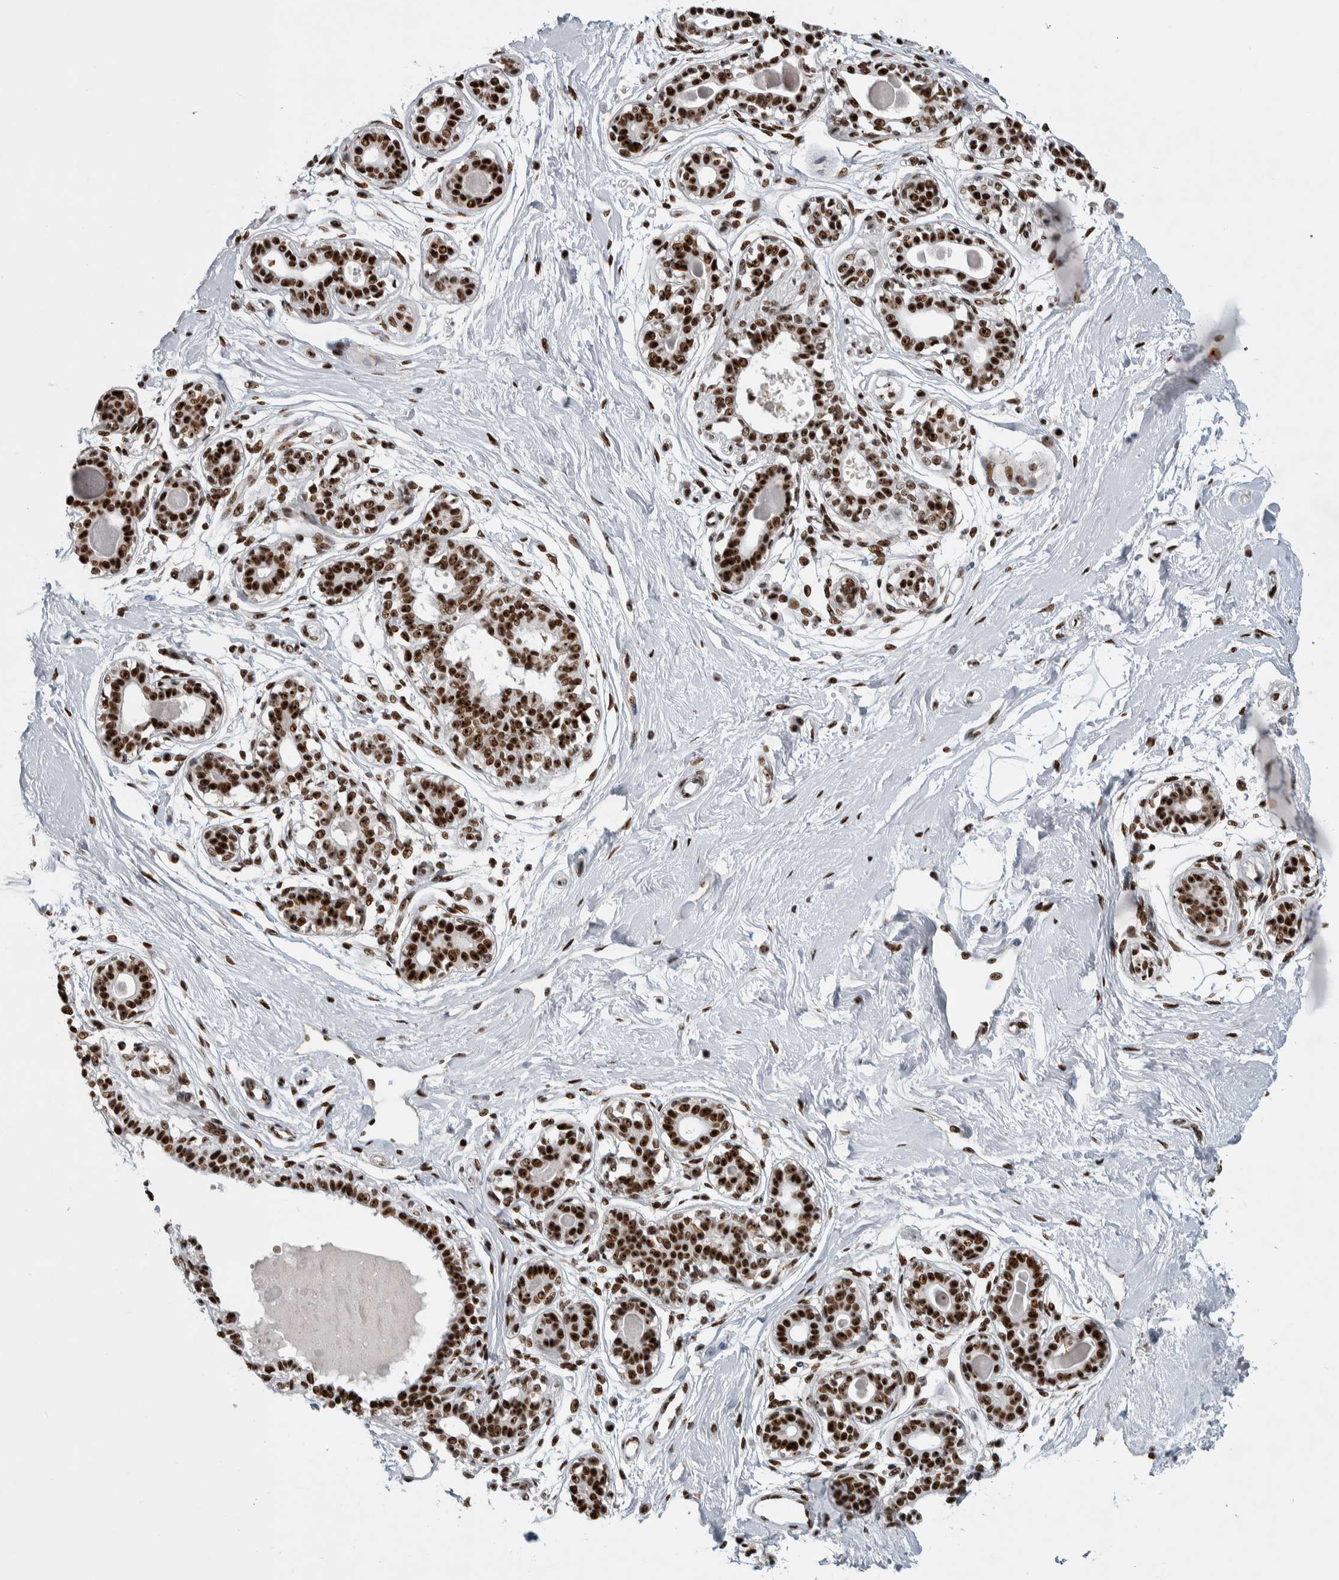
{"staining": {"intensity": "strong", "quantity": ">75%", "location": "nuclear"}, "tissue": "breast", "cell_type": "Adipocytes", "image_type": "normal", "snomed": [{"axis": "morphology", "description": "Normal tissue, NOS"}, {"axis": "topography", "description": "Breast"}], "caption": "Brown immunohistochemical staining in benign breast demonstrates strong nuclear staining in about >75% of adipocytes.", "gene": "NCL", "patient": {"sex": "female", "age": 45}}